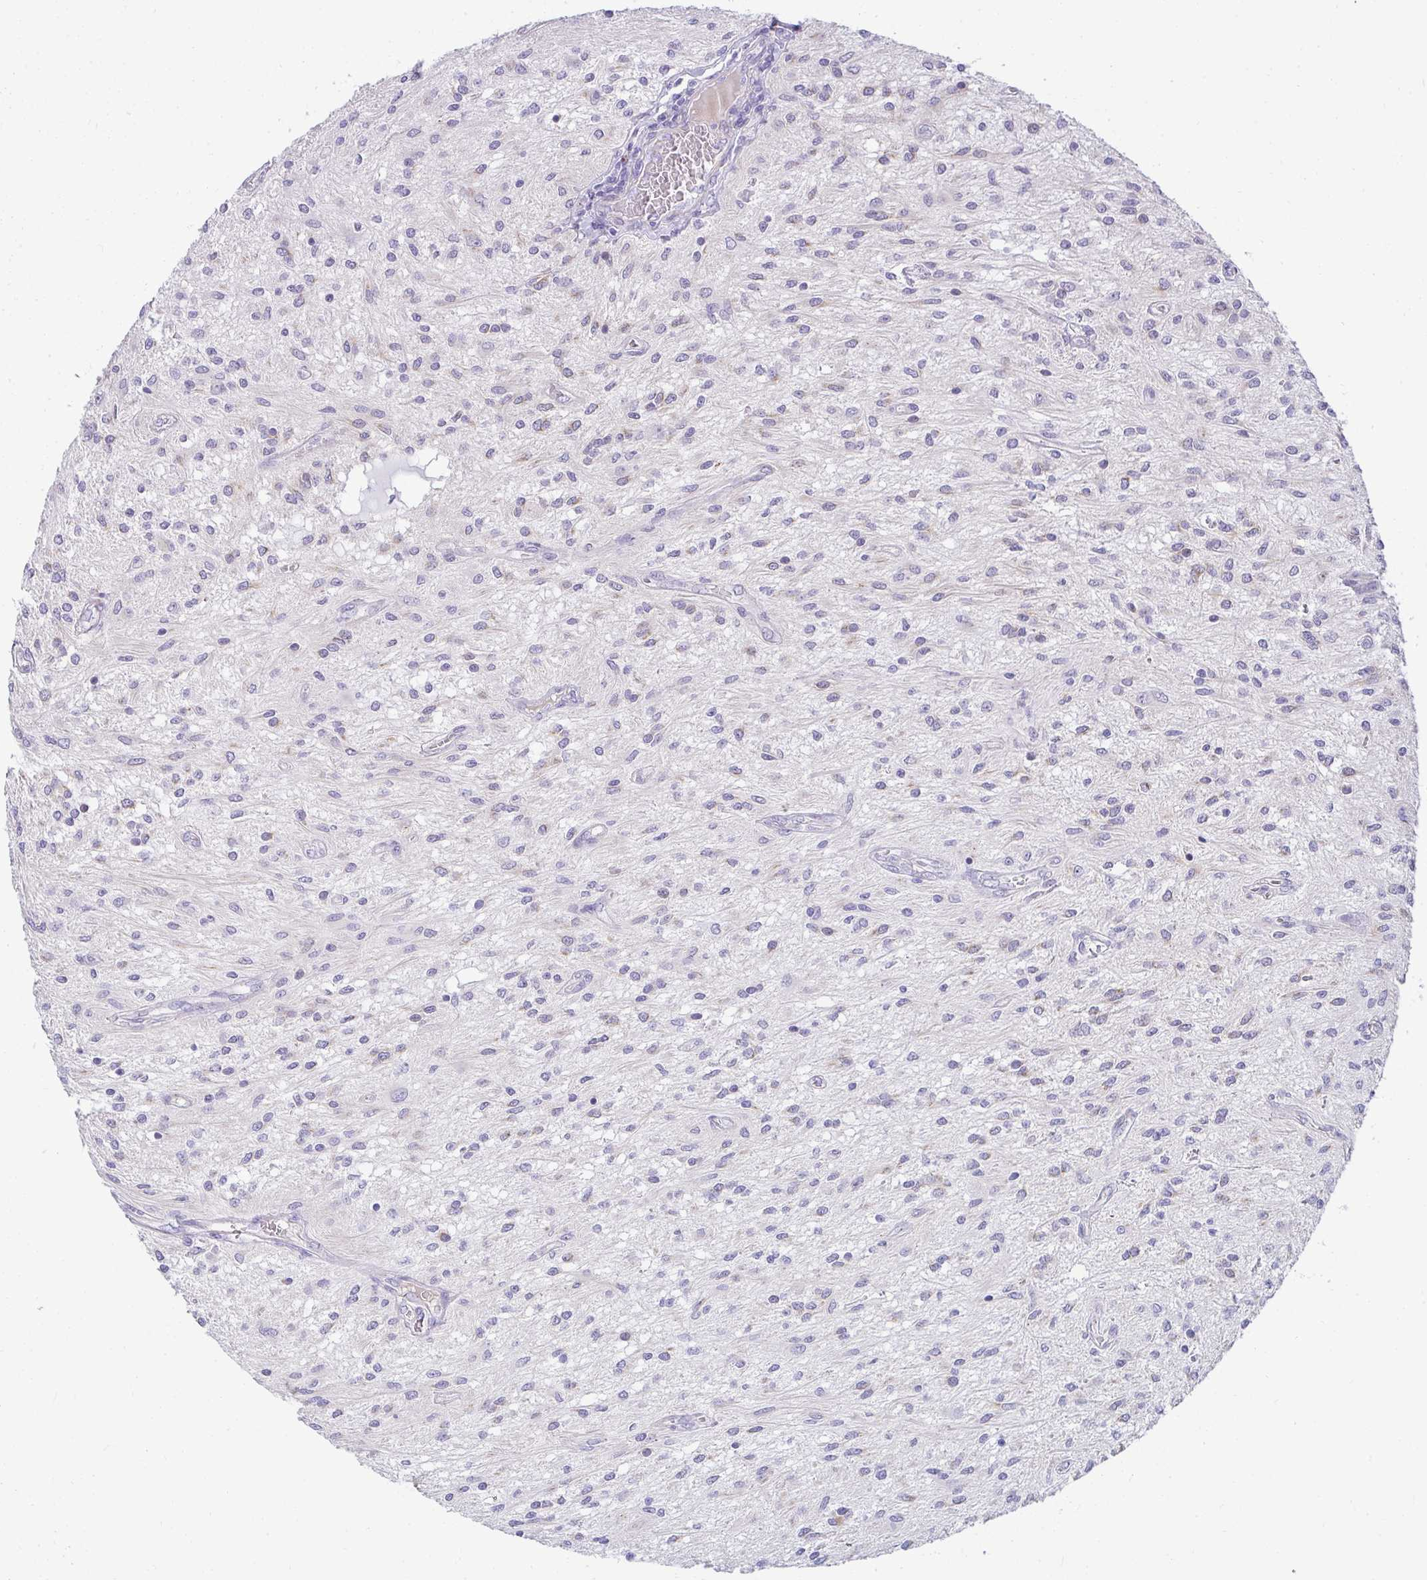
{"staining": {"intensity": "negative", "quantity": "none", "location": "none"}, "tissue": "glioma", "cell_type": "Tumor cells", "image_type": "cancer", "snomed": [{"axis": "morphology", "description": "Glioma, malignant, Low grade"}, {"axis": "topography", "description": "Cerebellum"}], "caption": "Immunohistochemical staining of malignant low-grade glioma reveals no significant positivity in tumor cells.", "gene": "AK5", "patient": {"sex": "female", "age": 14}}